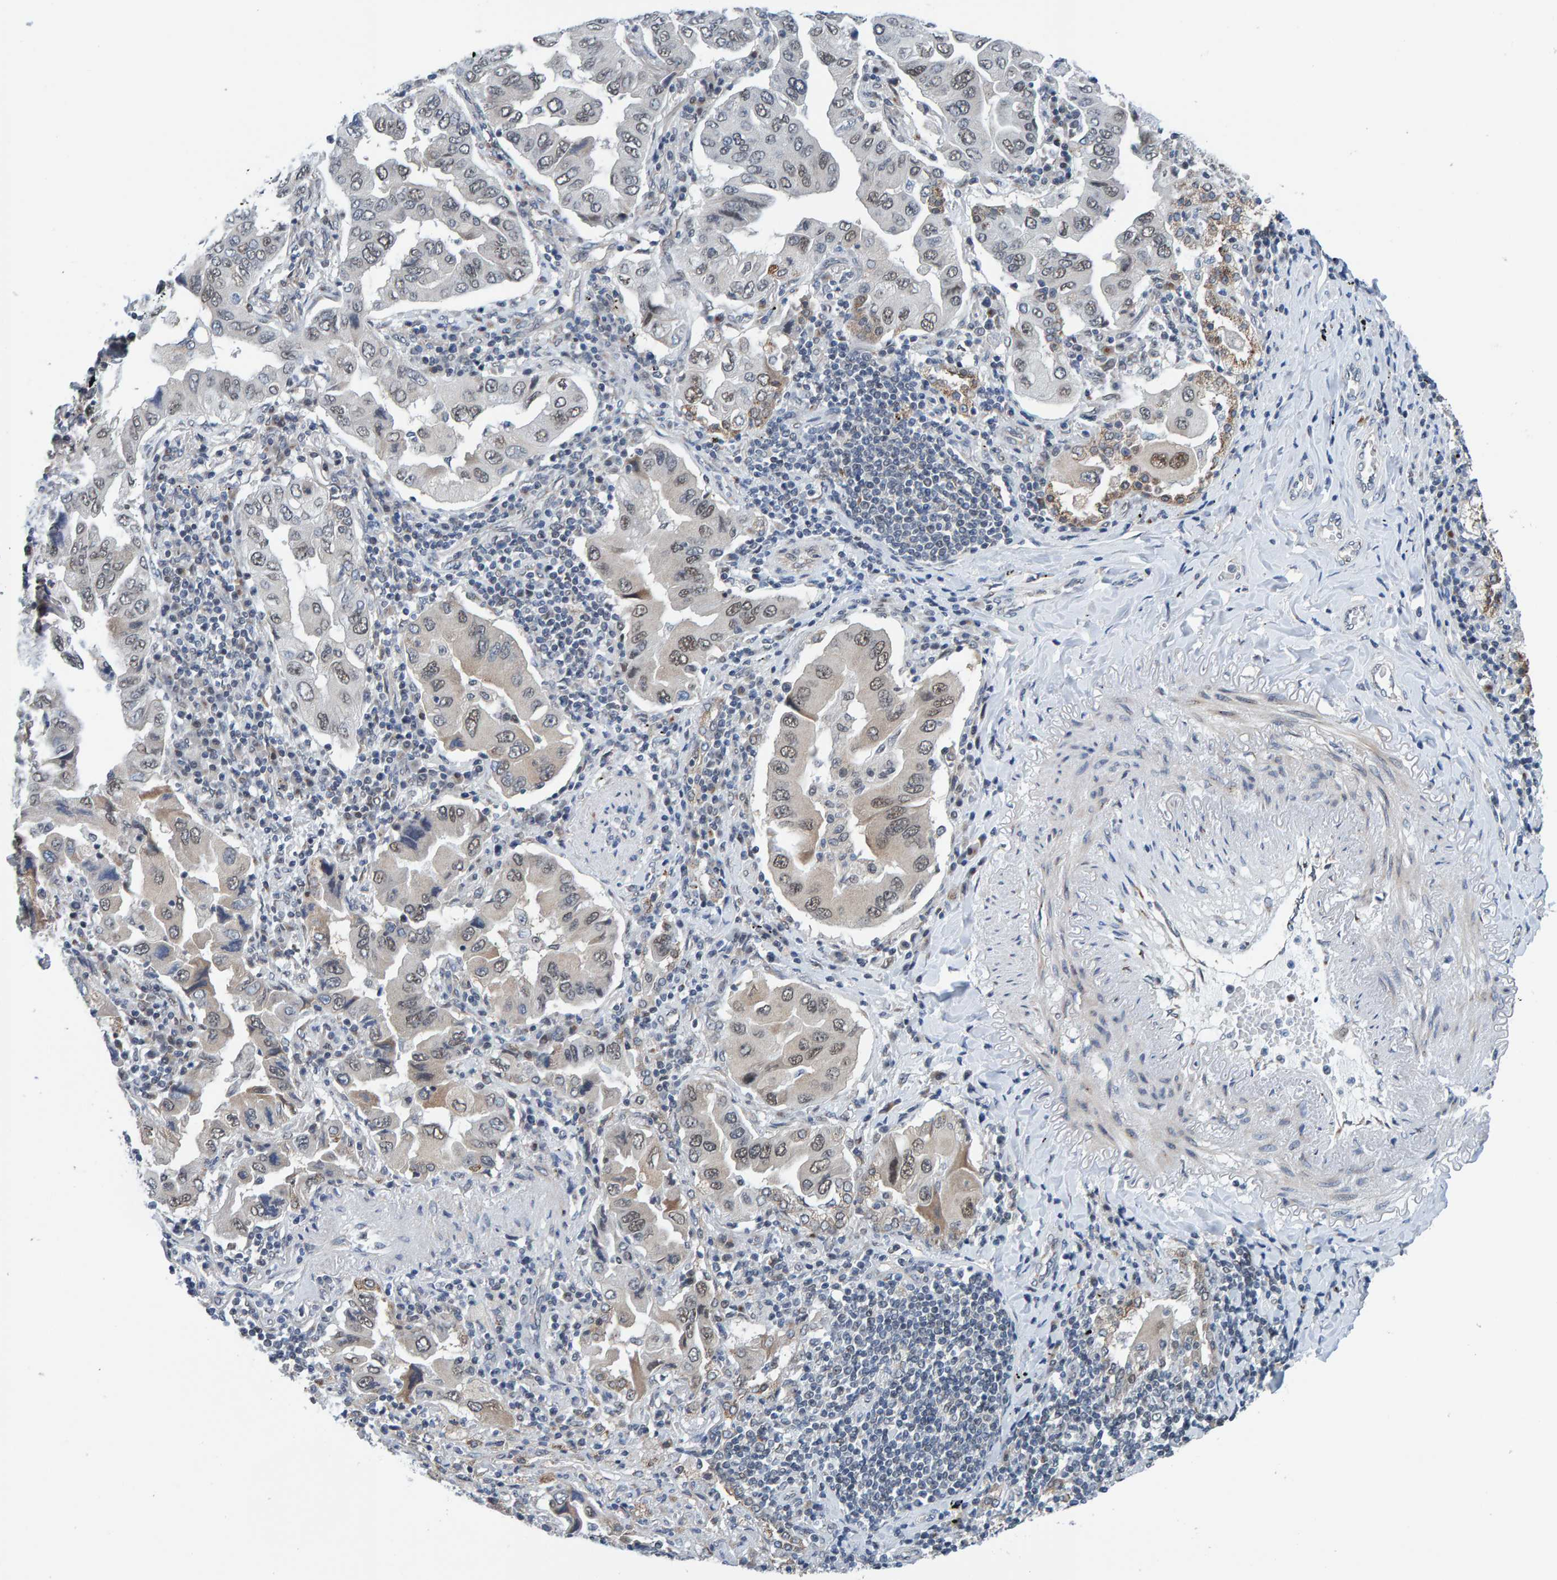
{"staining": {"intensity": "weak", "quantity": "<25%", "location": "cytoplasmic/membranous,nuclear"}, "tissue": "lung cancer", "cell_type": "Tumor cells", "image_type": "cancer", "snomed": [{"axis": "morphology", "description": "Adenocarcinoma, NOS"}, {"axis": "topography", "description": "Lung"}], "caption": "The micrograph reveals no significant staining in tumor cells of lung adenocarcinoma.", "gene": "SCRN2", "patient": {"sex": "female", "age": 65}}